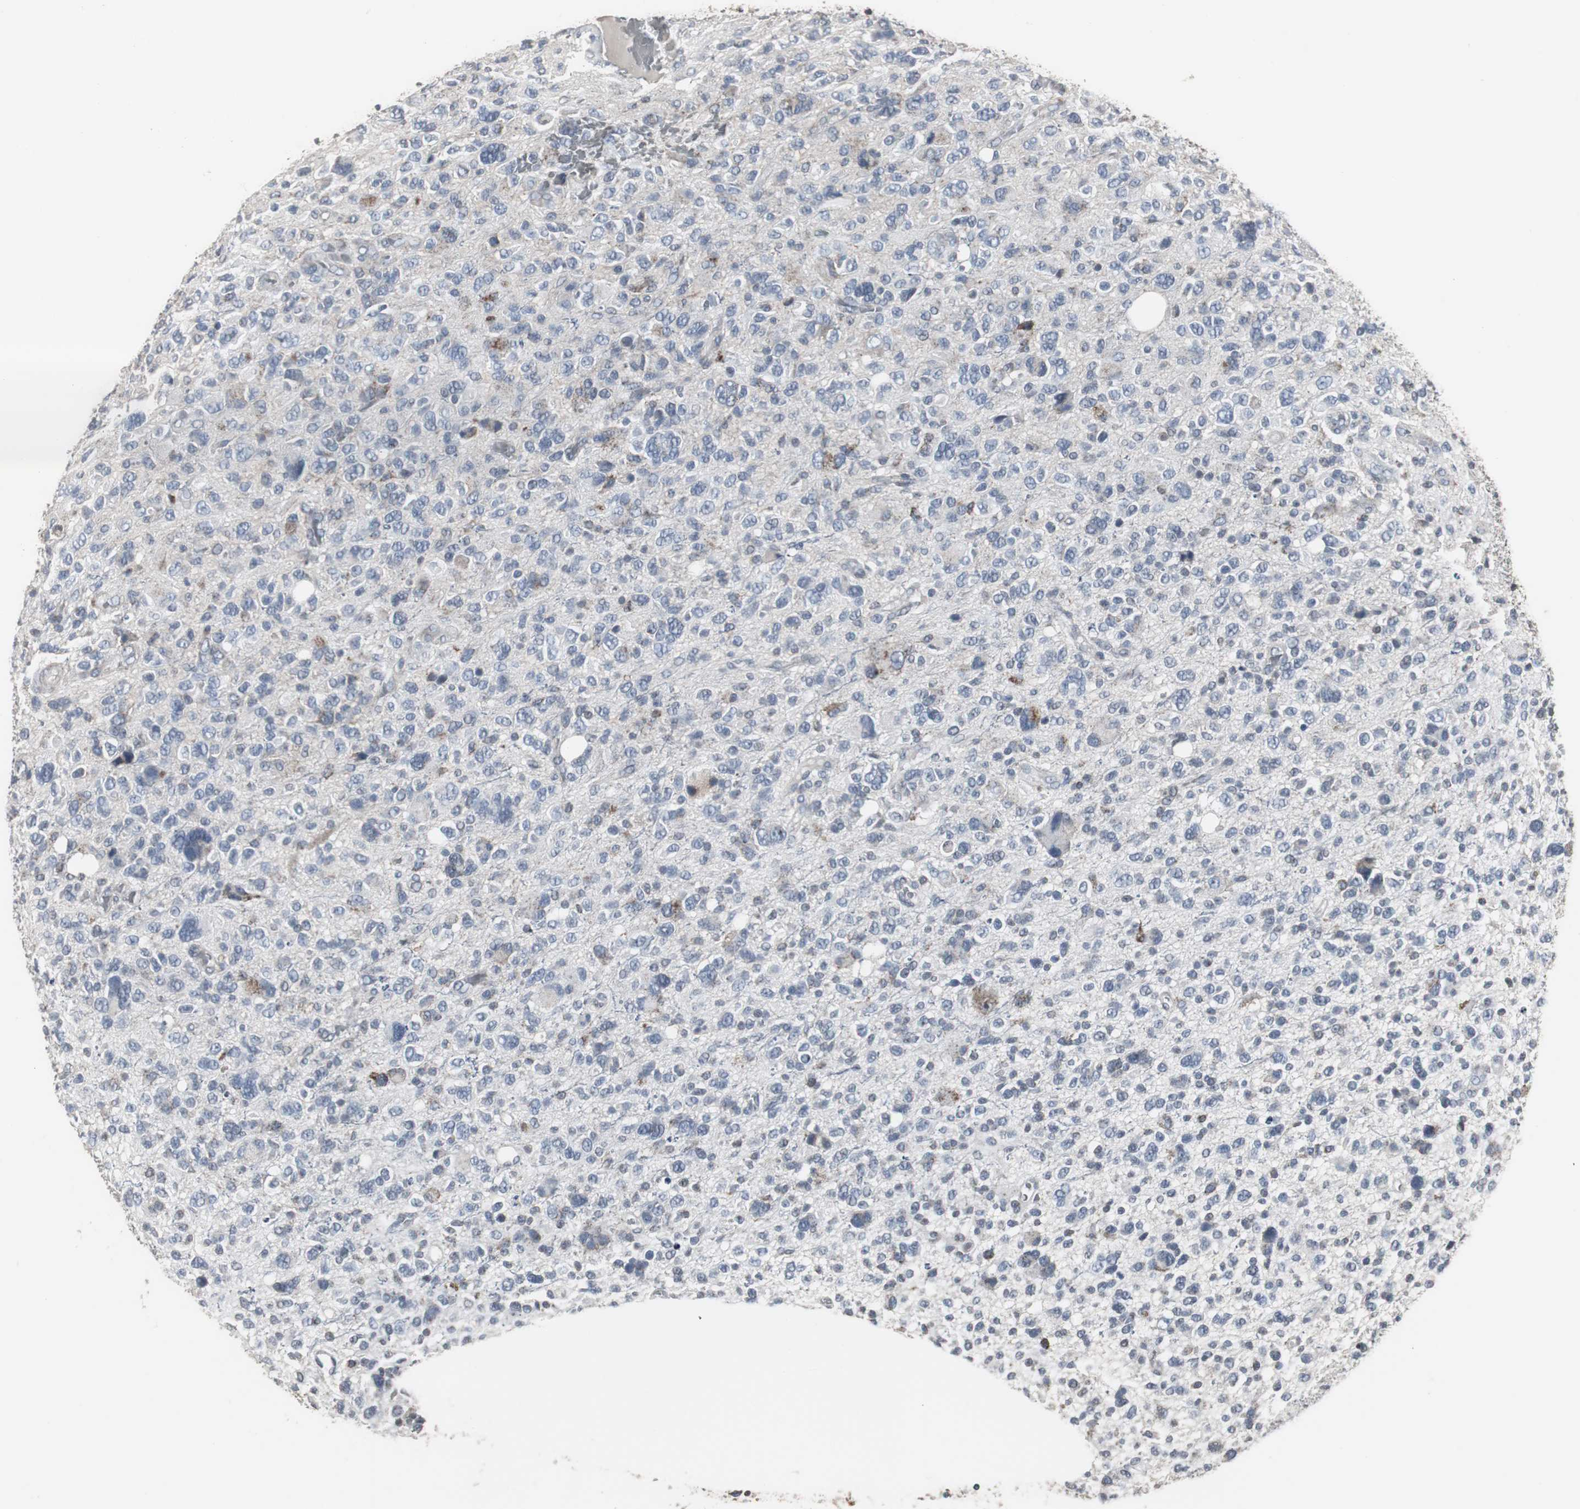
{"staining": {"intensity": "negative", "quantity": "none", "location": "none"}, "tissue": "glioma", "cell_type": "Tumor cells", "image_type": "cancer", "snomed": [{"axis": "morphology", "description": "Glioma, malignant, High grade"}, {"axis": "topography", "description": "Brain"}], "caption": "A high-resolution photomicrograph shows immunohistochemistry (IHC) staining of high-grade glioma (malignant), which shows no significant expression in tumor cells.", "gene": "ACAA1", "patient": {"sex": "male", "age": 48}}